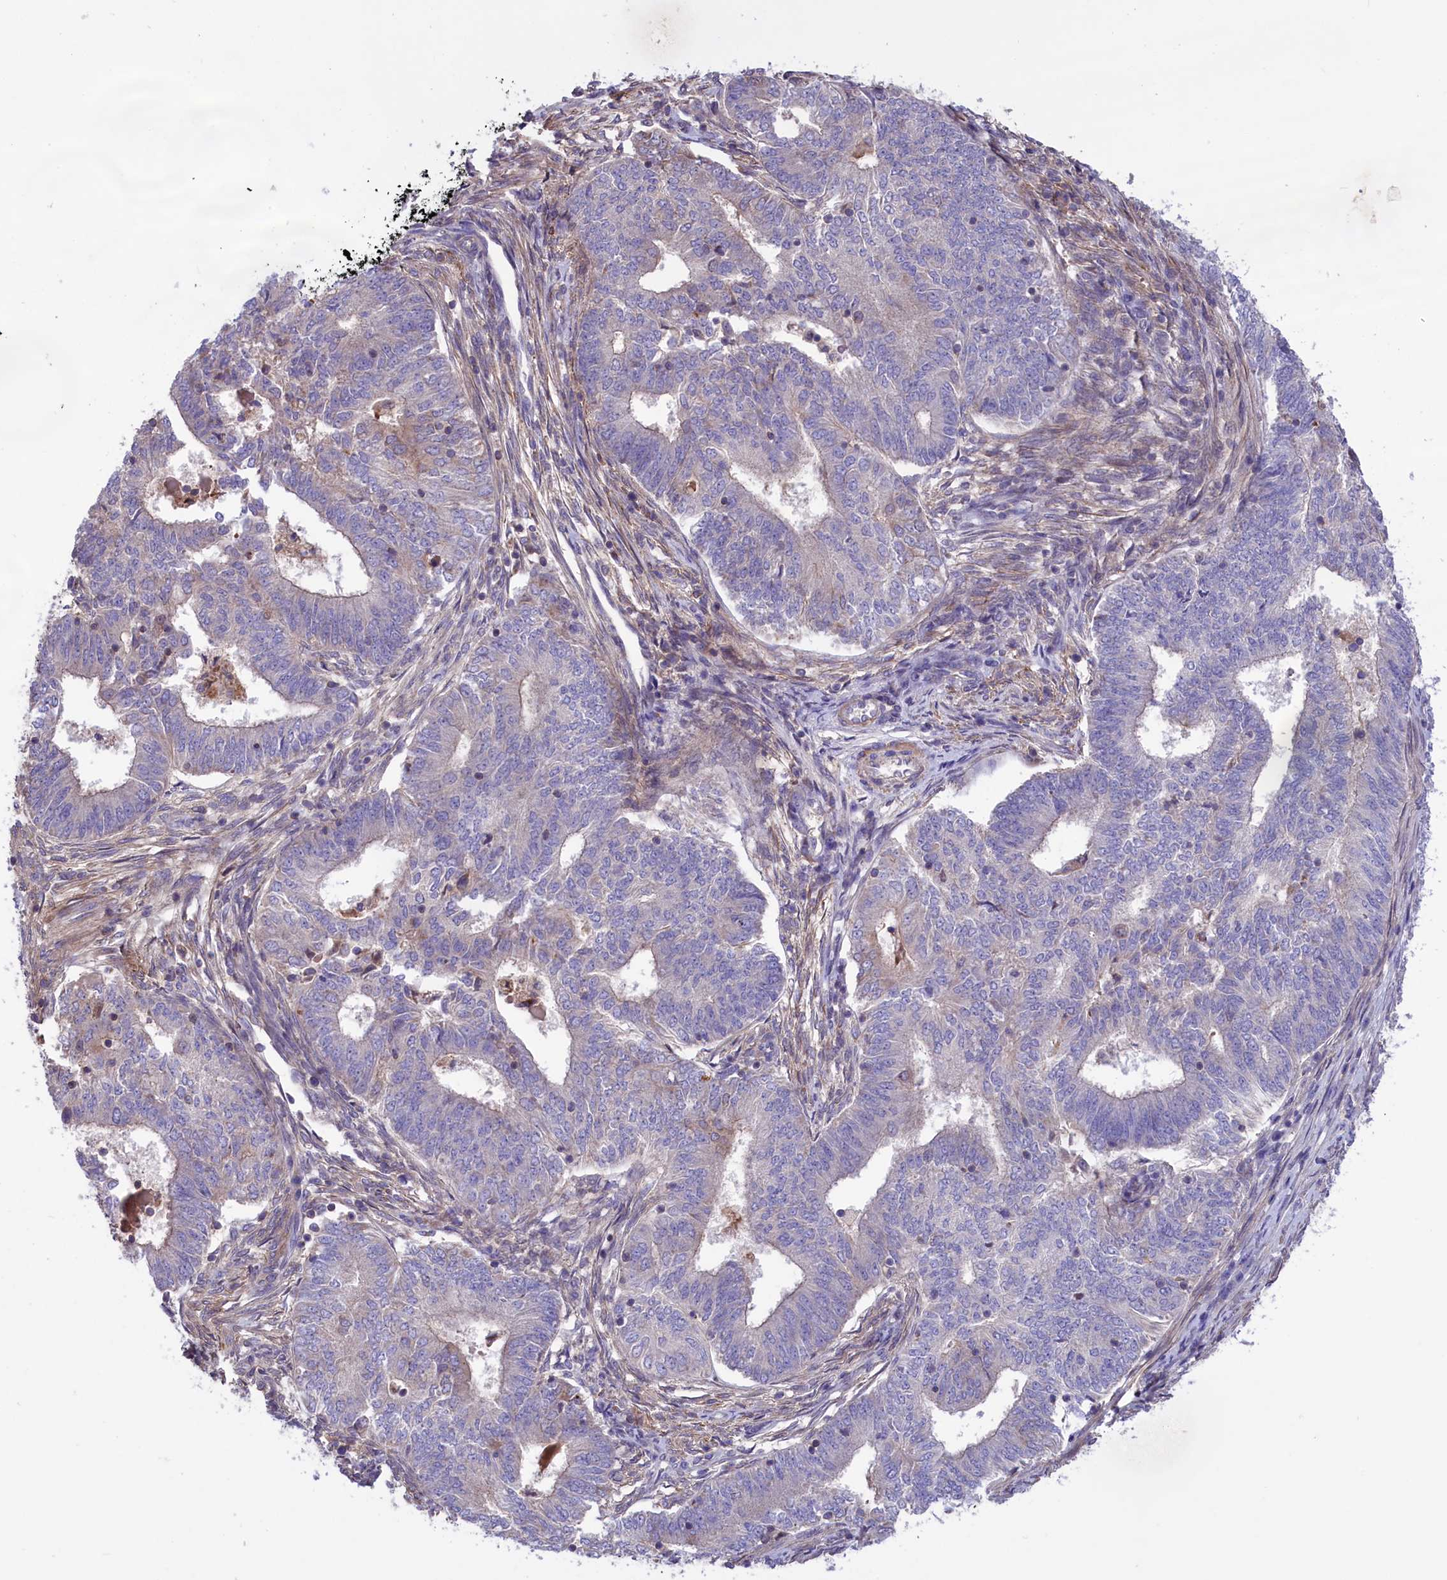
{"staining": {"intensity": "negative", "quantity": "none", "location": "none"}, "tissue": "endometrial cancer", "cell_type": "Tumor cells", "image_type": "cancer", "snomed": [{"axis": "morphology", "description": "Adenocarcinoma, NOS"}, {"axis": "topography", "description": "Endometrium"}], "caption": "High magnification brightfield microscopy of endometrial cancer stained with DAB (brown) and counterstained with hematoxylin (blue): tumor cells show no significant positivity.", "gene": "AMDHD2", "patient": {"sex": "female", "age": 62}}